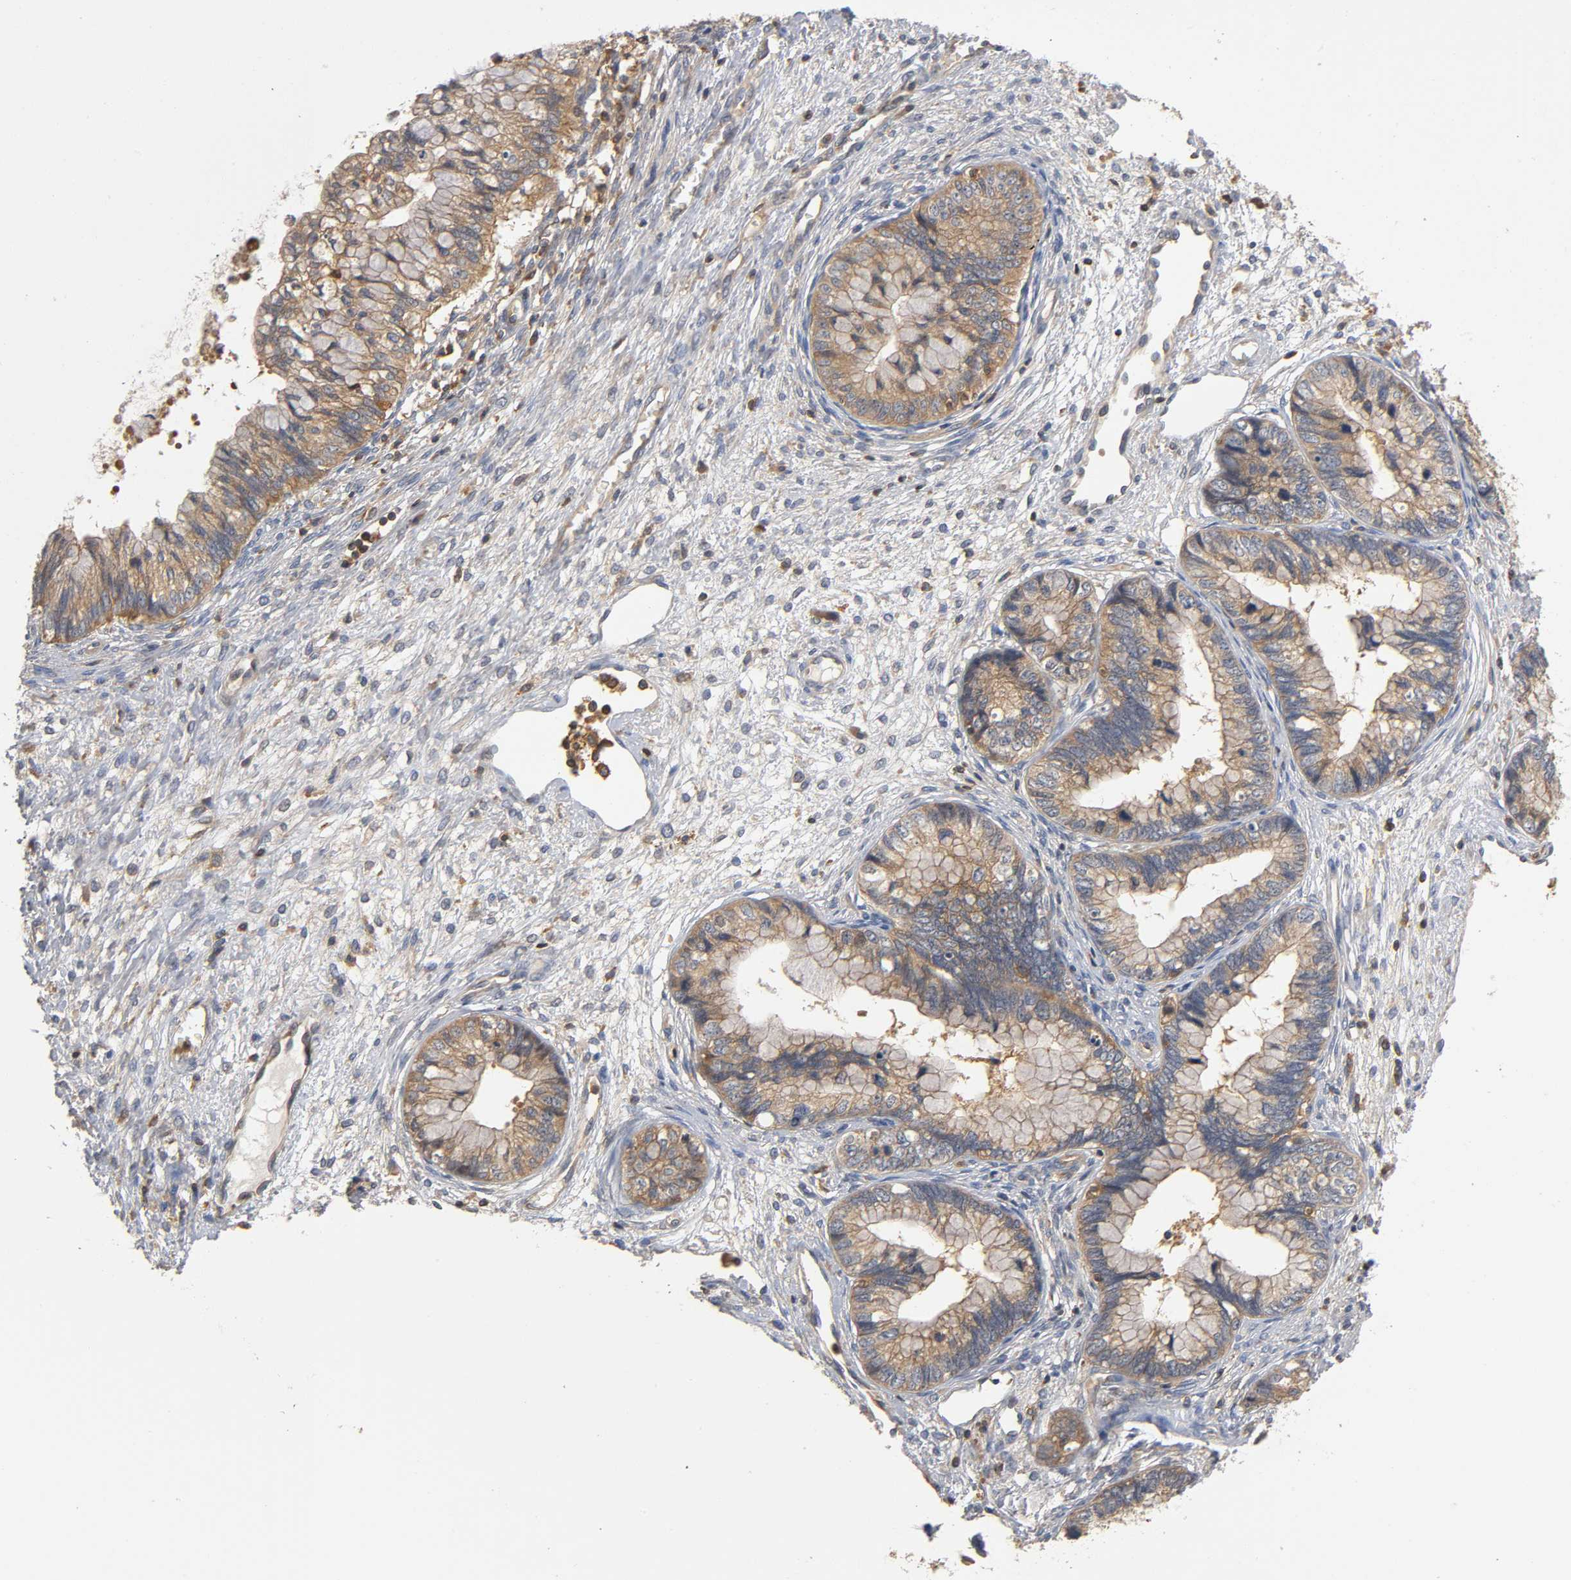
{"staining": {"intensity": "moderate", "quantity": ">75%", "location": "cytoplasmic/membranous"}, "tissue": "cervical cancer", "cell_type": "Tumor cells", "image_type": "cancer", "snomed": [{"axis": "morphology", "description": "Adenocarcinoma, NOS"}, {"axis": "topography", "description": "Cervix"}], "caption": "About >75% of tumor cells in cervical adenocarcinoma demonstrate moderate cytoplasmic/membranous protein staining as visualized by brown immunohistochemical staining.", "gene": "ACTR2", "patient": {"sex": "female", "age": 44}}